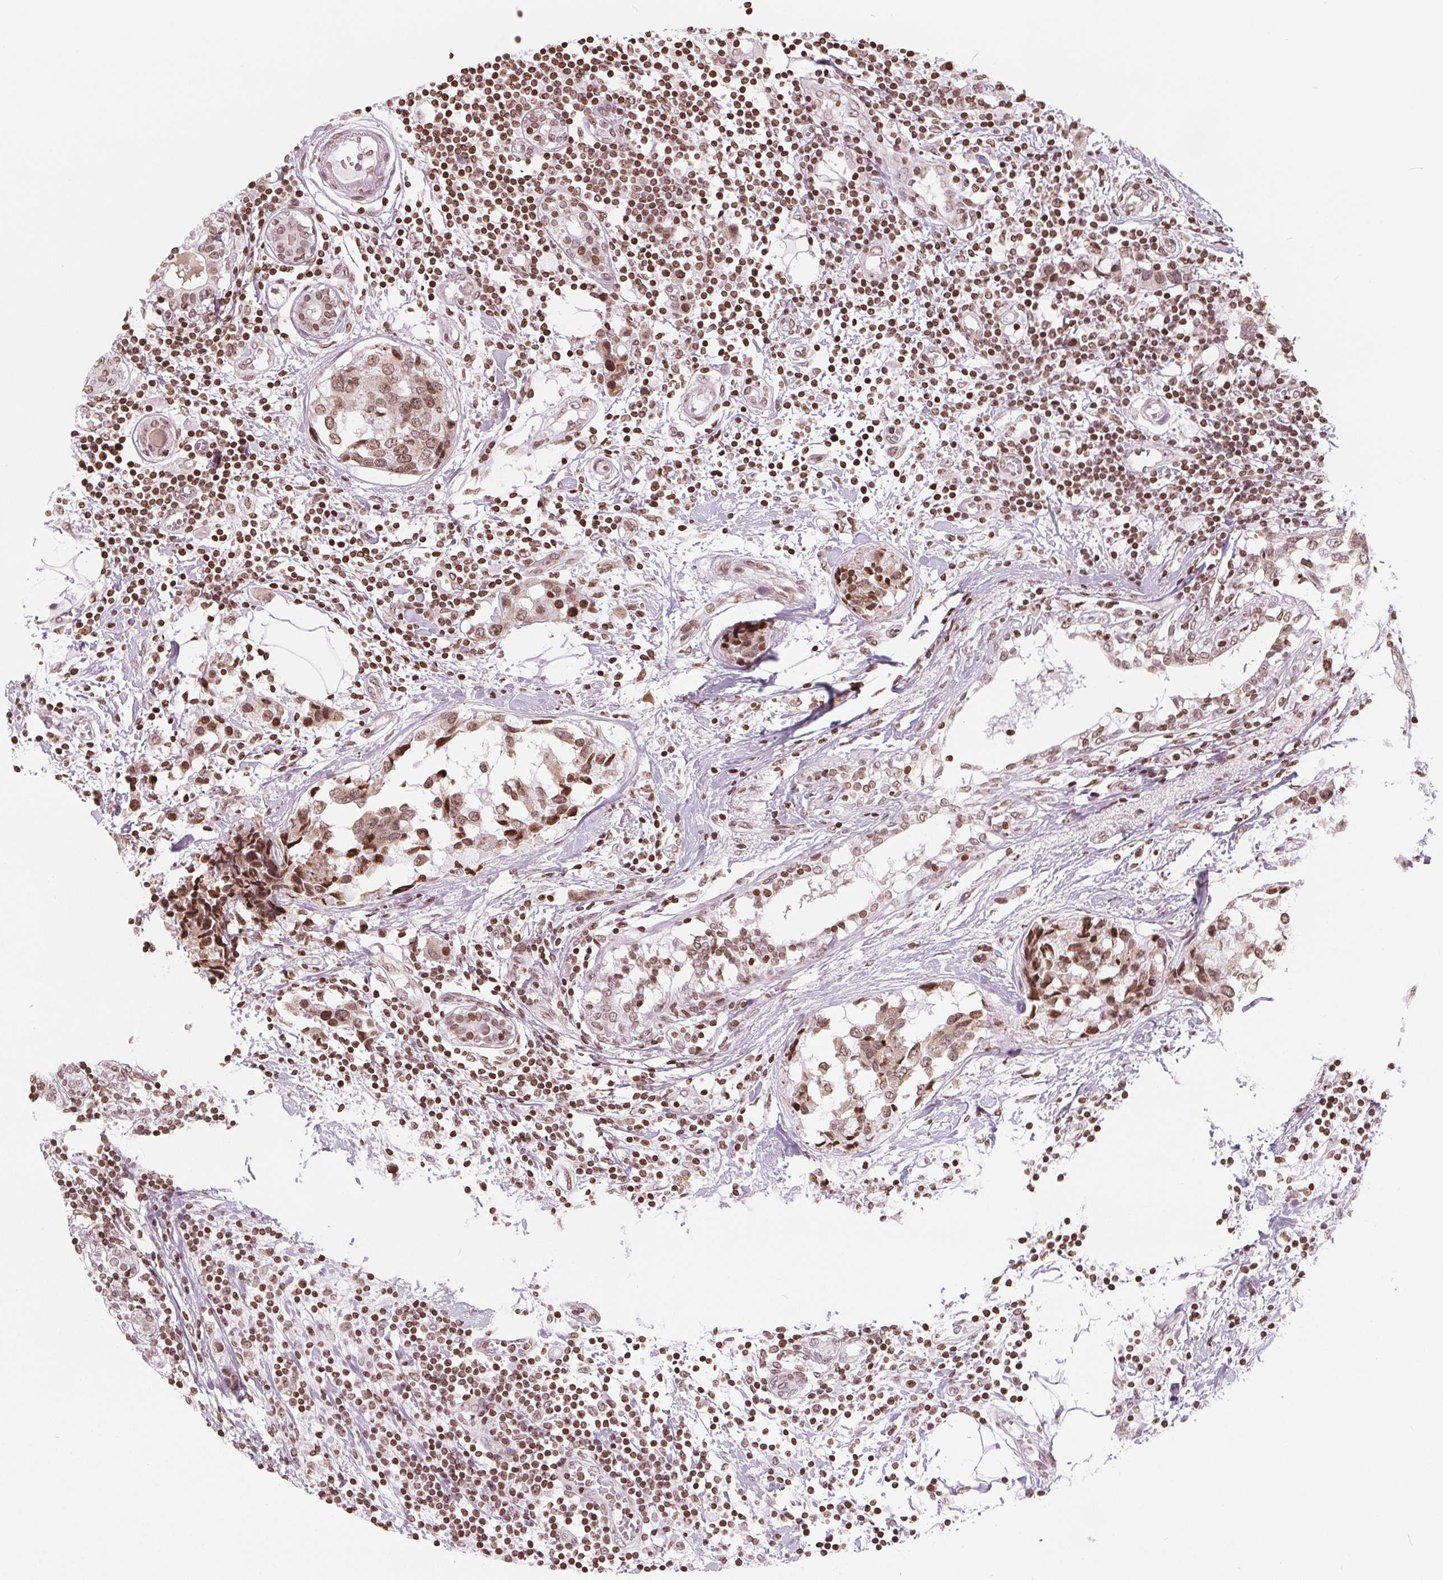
{"staining": {"intensity": "moderate", "quantity": ">75%", "location": "nuclear"}, "tissue": "breast cancer", "cell_type": "Tumor cells", "image_type": "cancer", "snomed": [{"axis": "morphology", "description": "Lobular carcinoma"}, {"axis": "topography", "description": "Breast"}], "caption": "Moderate nuclear staining is identified in approximately >75% of tumor cells in breast cancer.", "gene": "SMIM12", "patient": {"sex": "female", "age": 59}}